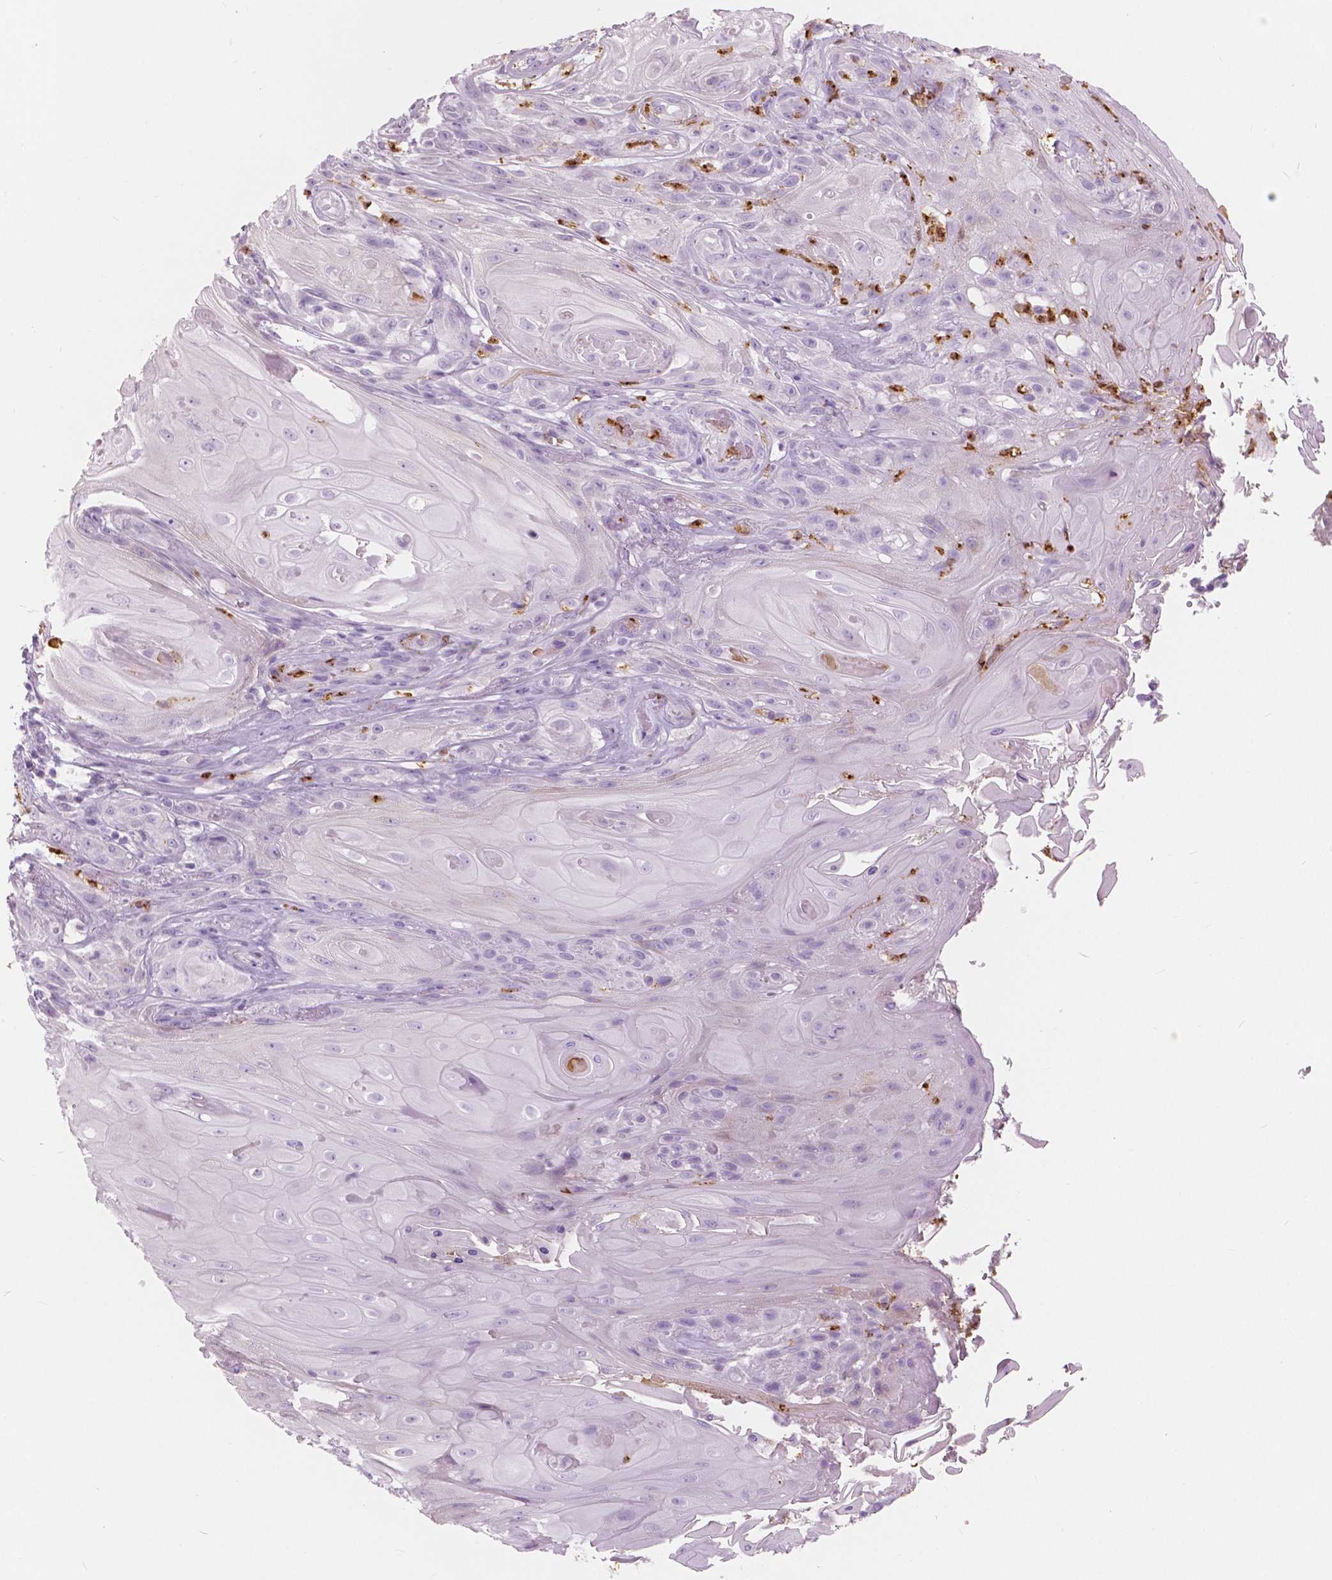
{"staining": {"intensity": "negative", "quantity": "none", "location": "none"}, "tissue": "skin cancer", "cell_type": "Tumor cells", "image_type": "cancer", "snomed": [{"axis": "morphology", "description": "Squamous cell carcinoma, NOS"}, {"axis": "topography", "description": "Skin"}], "caption": "Immunohistochemistry photomicrograph of neoplastic tissue: skin squamous cell carcinoma stained with DAB (3,3'-diaminobenzidine) exhibits no significant protein staining in tumor cells.", "gene": "CXCR2", "patient": {"sex": "male", "age": 62}}